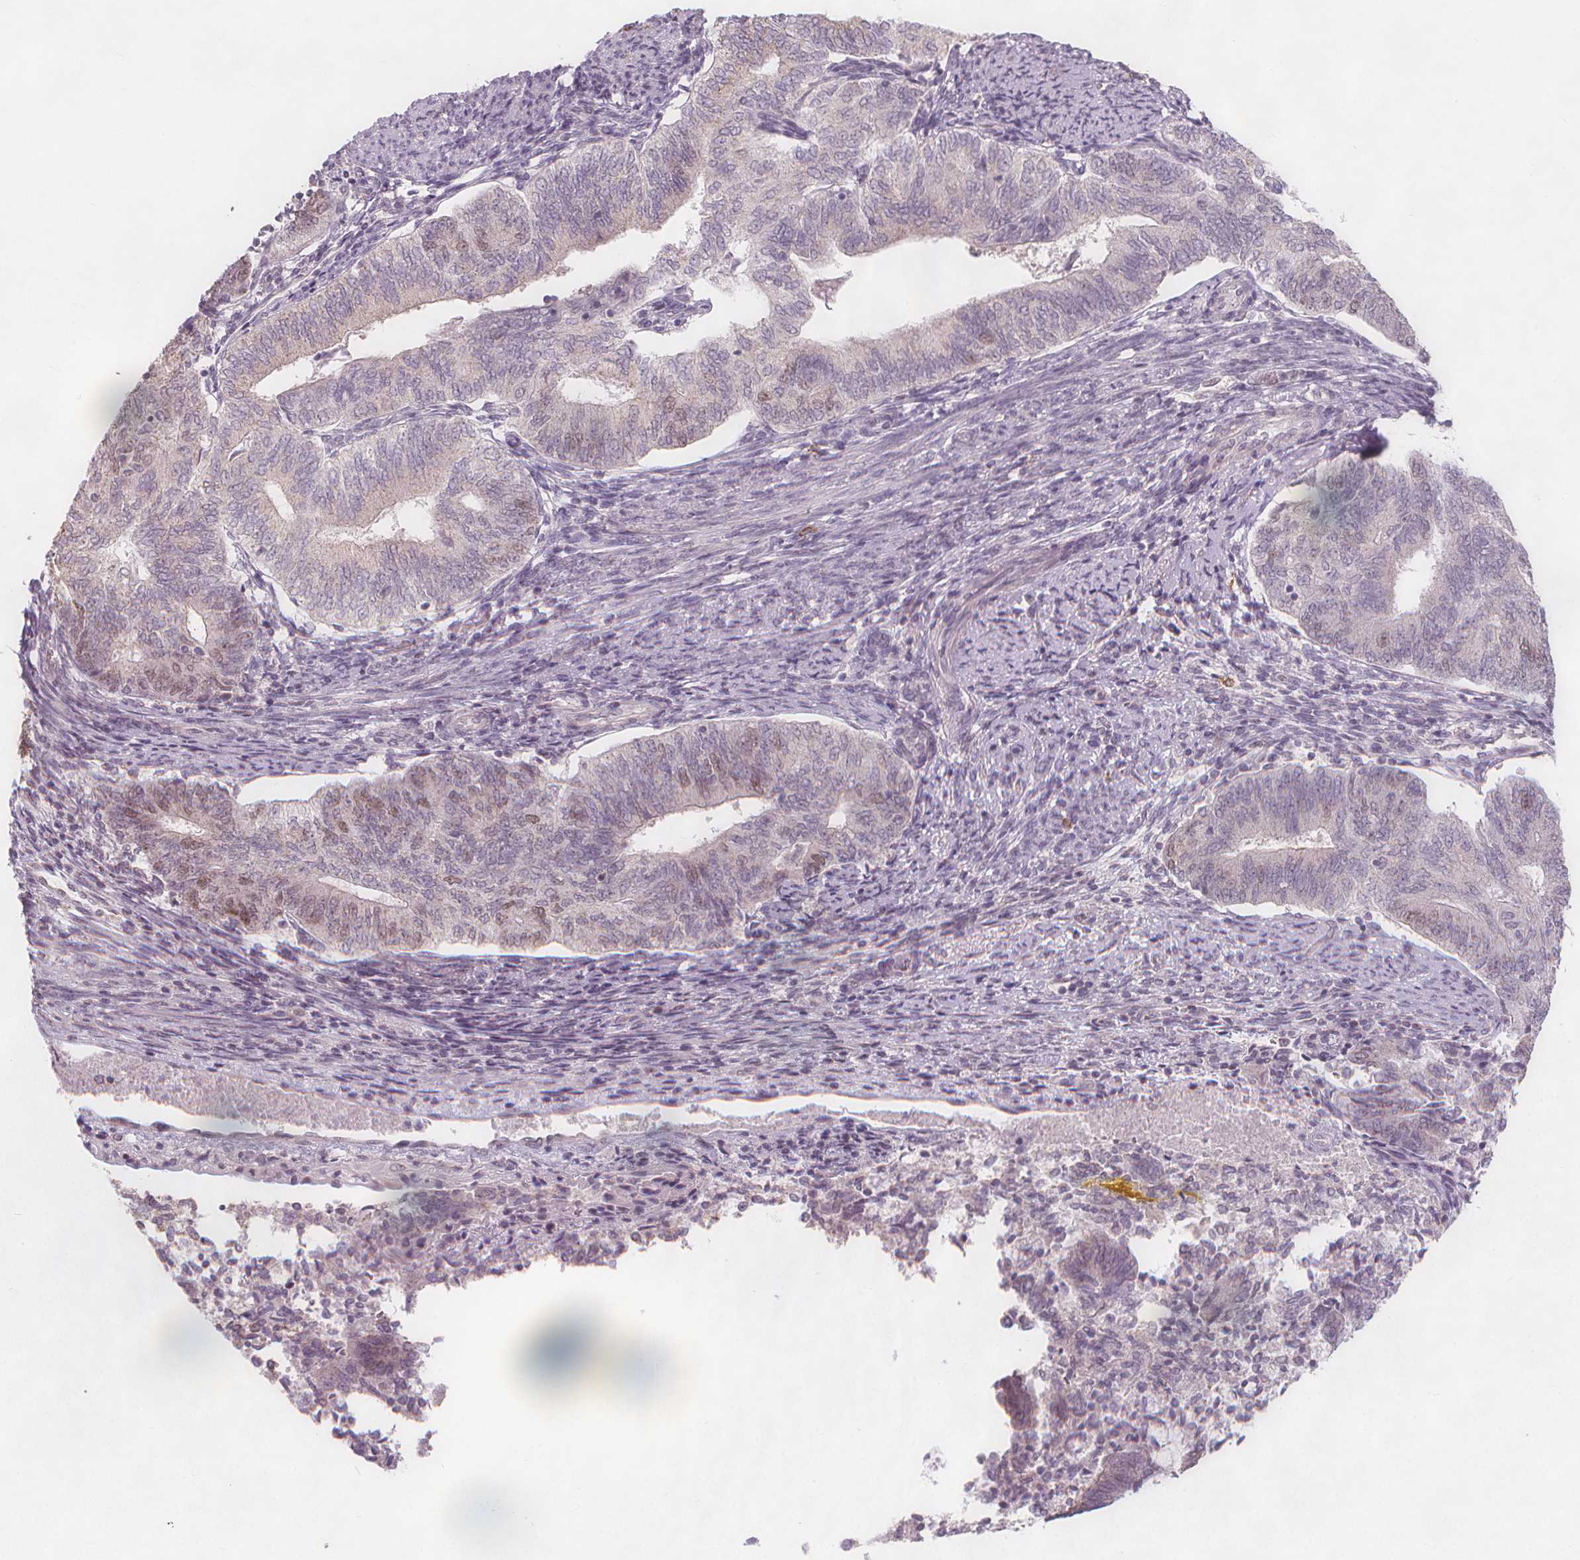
{"staining": {"intensity": "weak", "quantity": "<25%", "location": "nuclear"}, "tissue": "endometrial cancer", "cell_type": "Tumor cells", "image_type": "cancer", "snomed": [{"axis": "morphology", "description": "Adenocarcinoma, NOS"}, {"axis": "topography", "description": "Endometrium"}], "caption": "A photomicrograph of human endometrial cancer is negative for staining in tumor cells.", "gene": "TIPIN", "patient": {"sex": "female", "age": 65}}